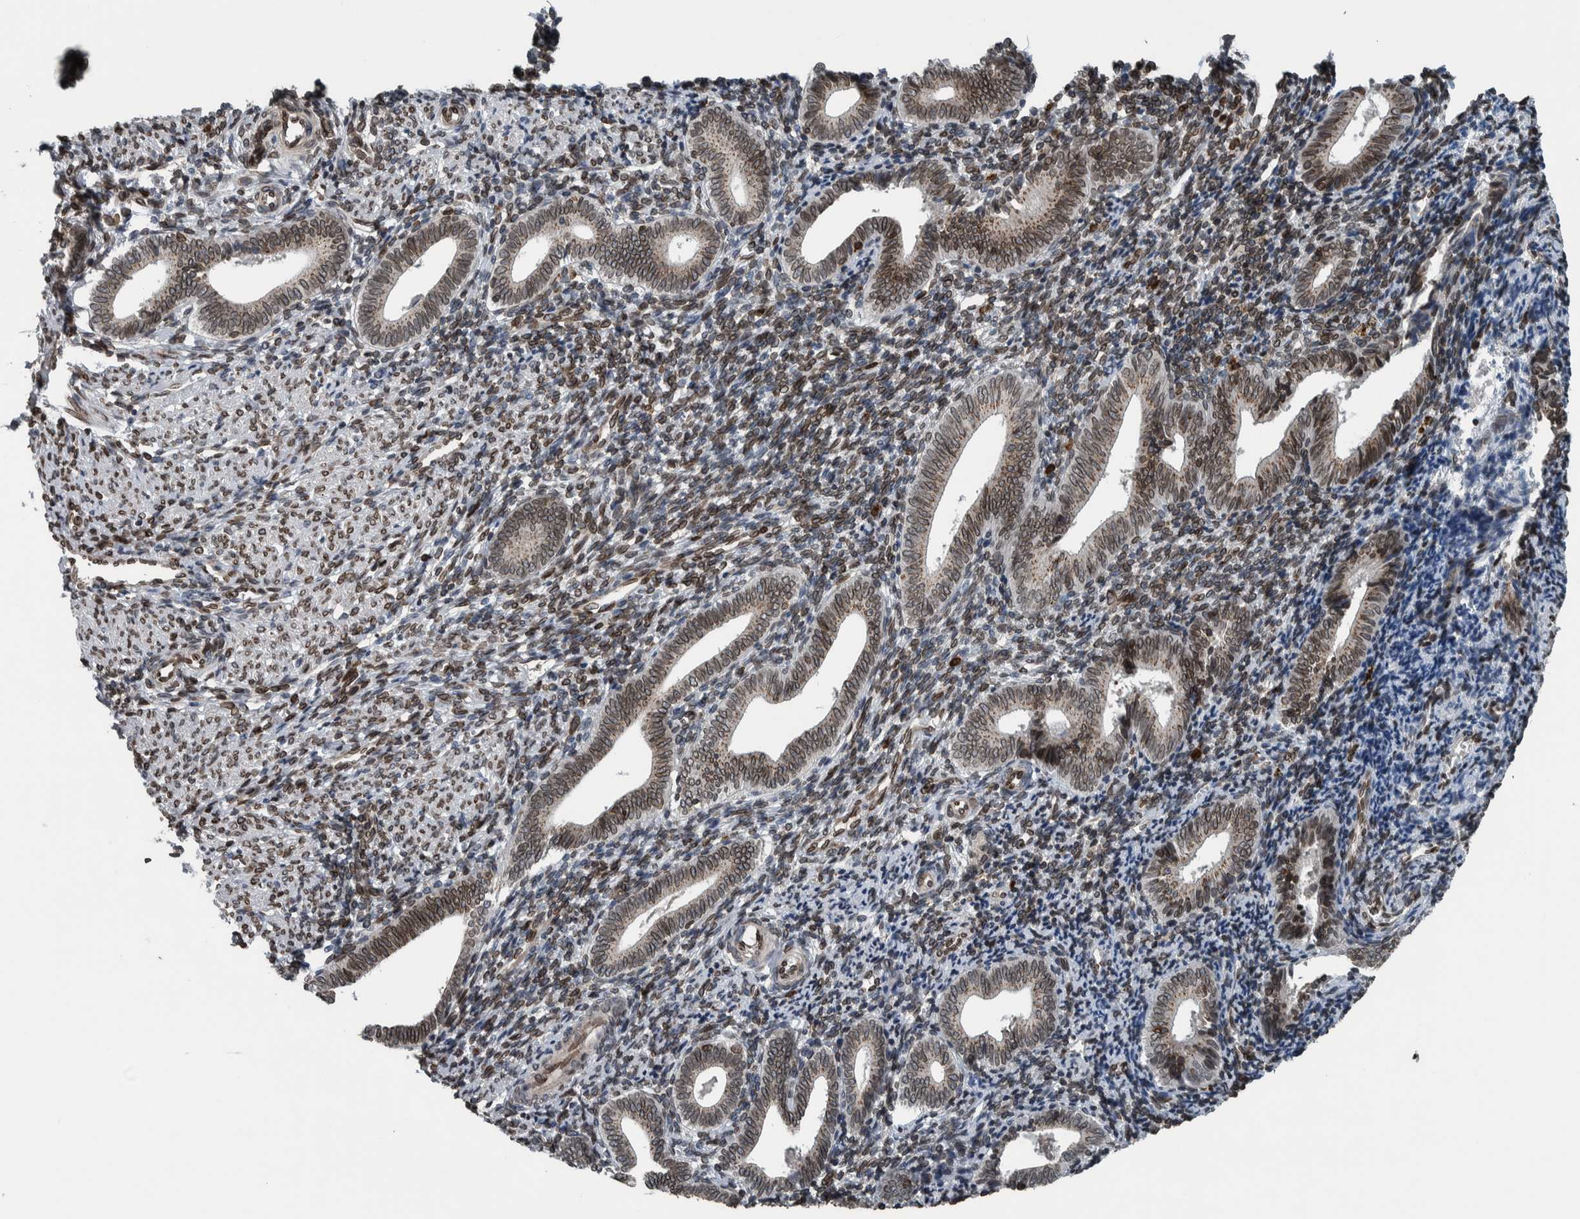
{"staining": {"intensity": "moderate", "quantity": "25%-75%", "location": "cytoplasmic/membranous,nuclear"}, "tissue": "endometrium", "cell_type": "Cells in endometrial stroma", "image_type": "normal", "snomed": [{"axis": "morphology", "description": "Normal tissue, NOS"}, {"axis": "topography", "description": "Uterus"}, {"axis": "topography", "description": "Endometrium"}], "caption": "Brown immunohistochemical staining in normal endometrium displays moderate cytoplasmic/membranous,nuclear staining in approximately 25%-75% of cells in endometrial stroma.", "gene": "FAM135B", "patient": {"sex": "female", "age": 33}}